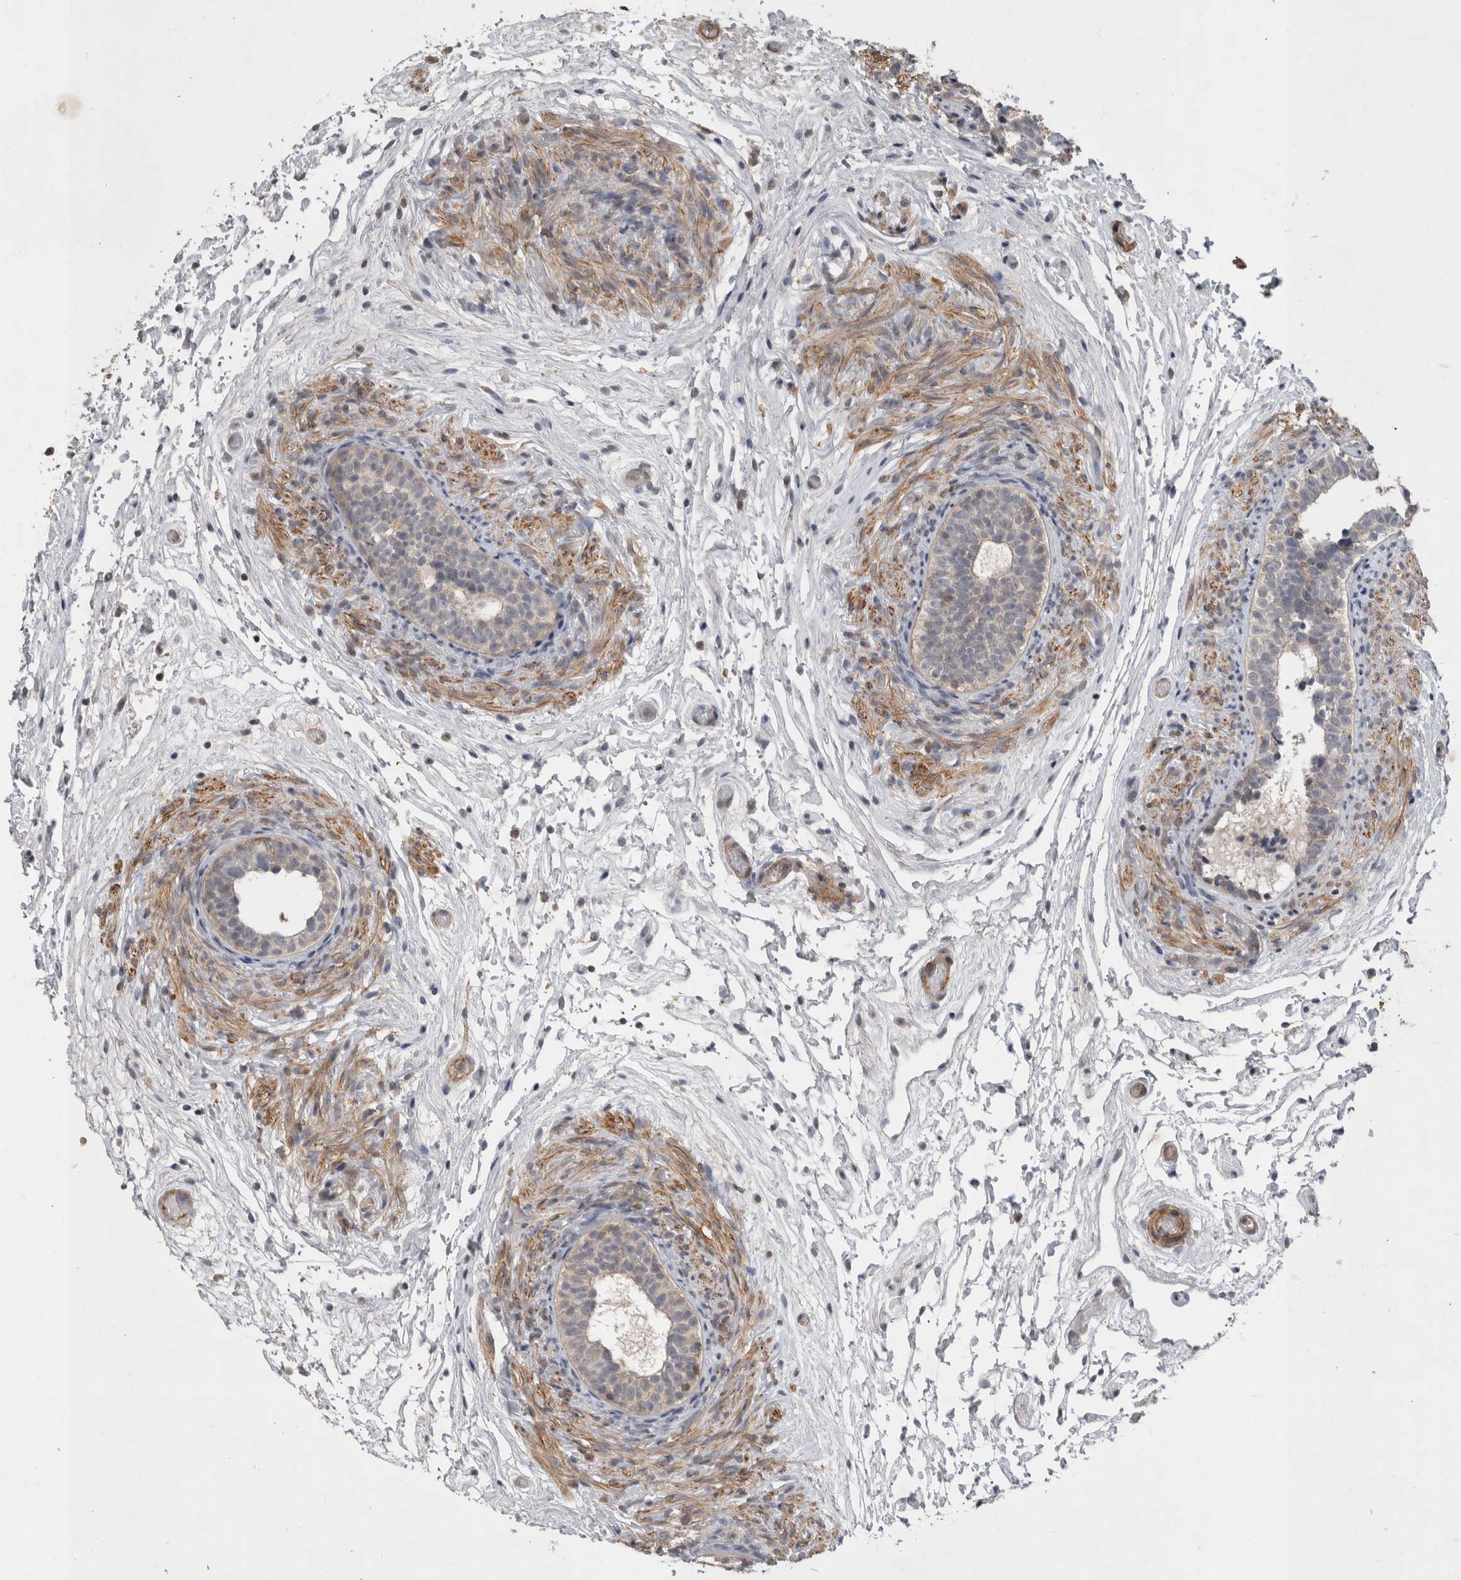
{"staining": {"intensity": "weak", "quantity": "25%-75%", "location": "cytoplasmic/membranous"}, "tissue": "epididymis", "cell_type": "Glandular cells", "image_type": "normal", "snomed": [{"axis": "morphology", "description": "Normal tissue, NOS"}, {"axis": "topography", "description": "Epididymis"}], "caption": "Immunohistochemistry (IHC) histopathology image of benign epididymis stained for a protein (brown), which exhibits low levels of weak cytoplasmic/membranous positivity in approximately 25%-75% of glandular cells.", "gene": "SPATA48", "patient": {"sex": "male", "age": 5}}